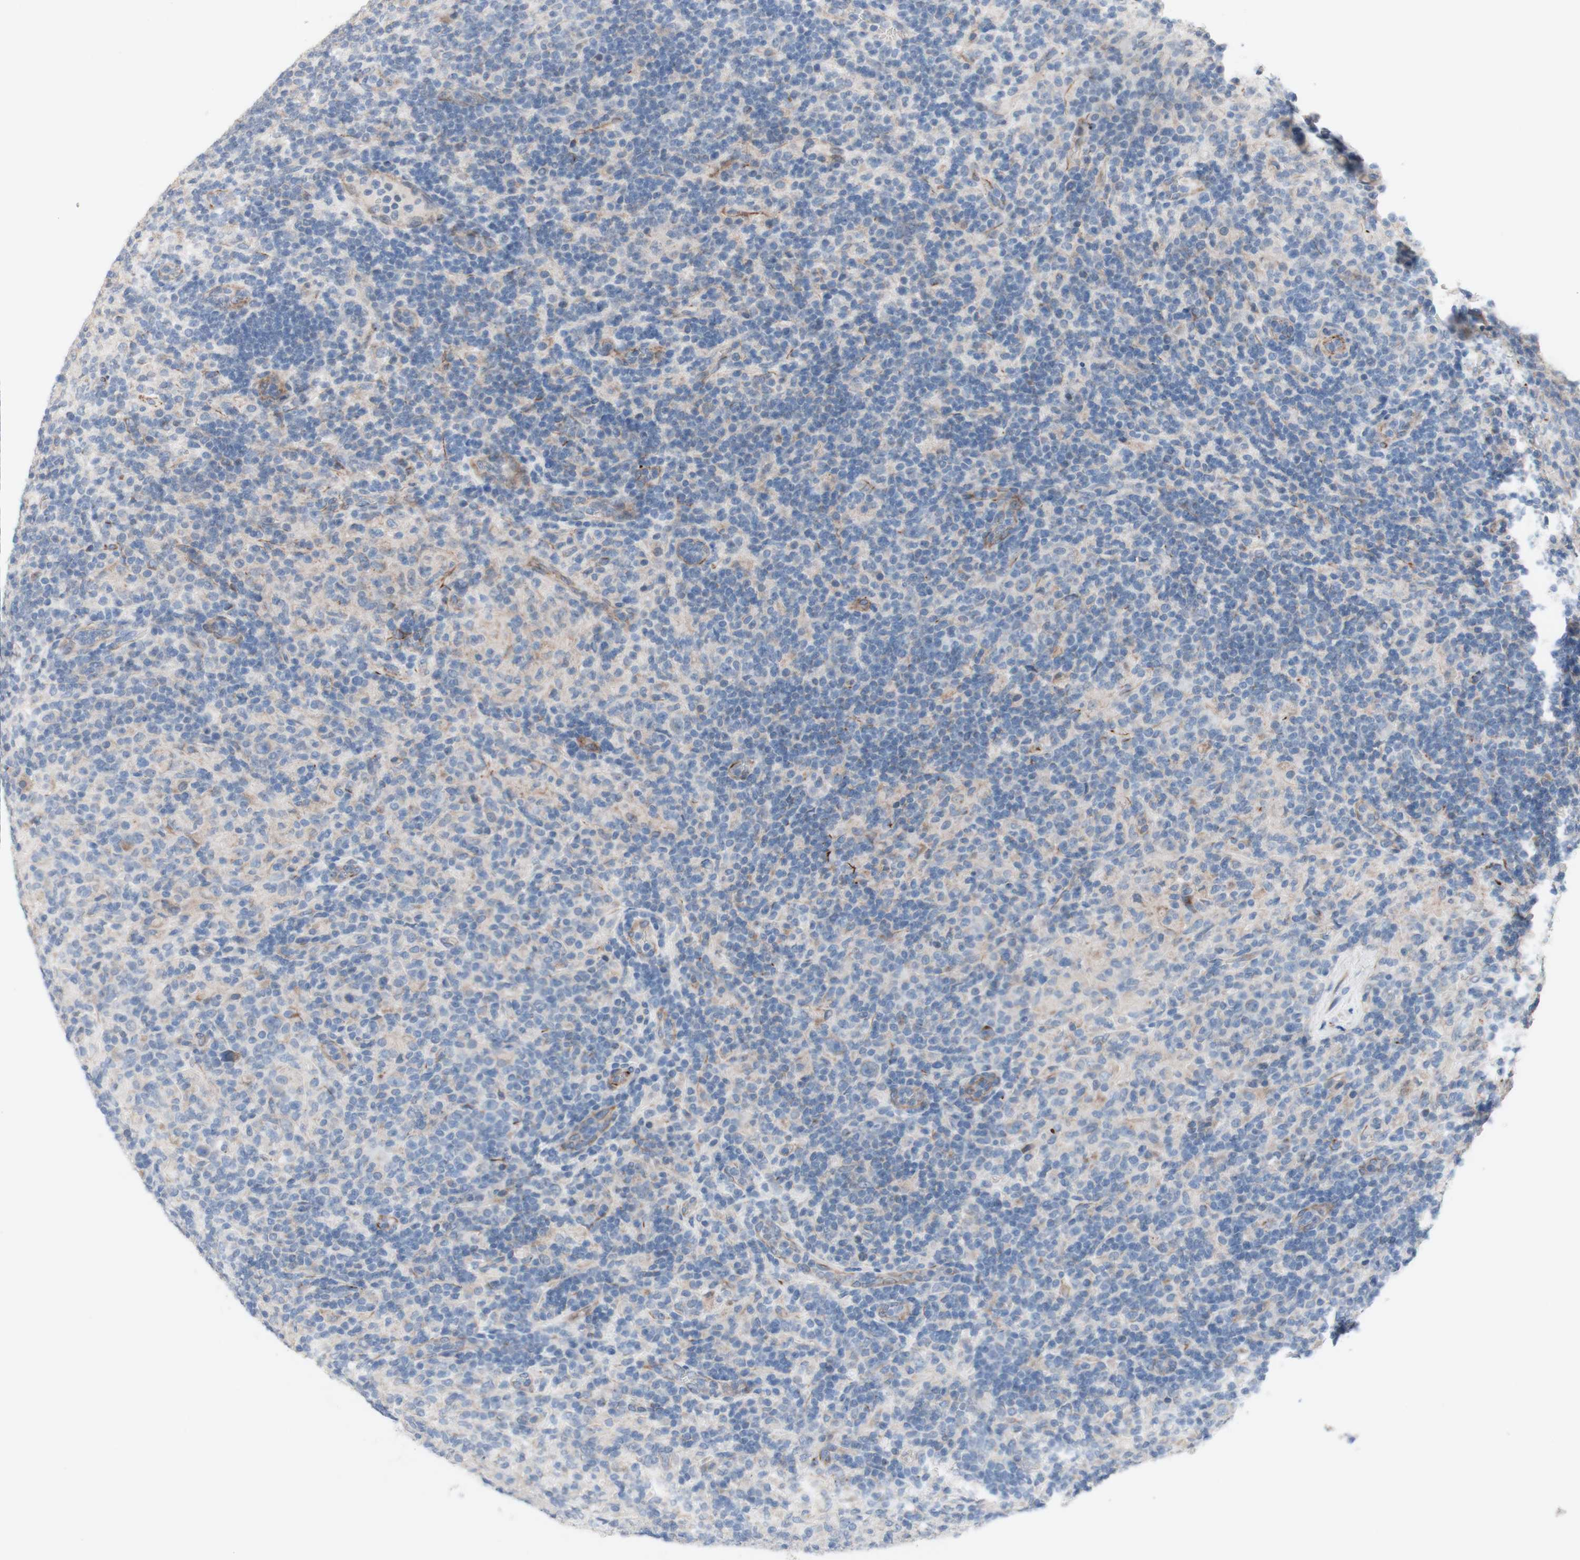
{"staining": {"intensity": "weak", "quantity": "25%-75%", "location": "cytoplasmic/membranous"}, "tissue": "lymphoma", "cell_type": "Tumor cells", "image_type": "cancer", "snomed": [{"axis": "morphology", "description": "Hodgkin's disease, NOS"}, {"axis": "topography", "description": "Lymph node"}], "caption": "Human Hodgkin's disease stained with a protein marker reveals weak staining in tumor cells.", "gene": "AGPAT5", "patient": {"sex": "male", "age": 70}}